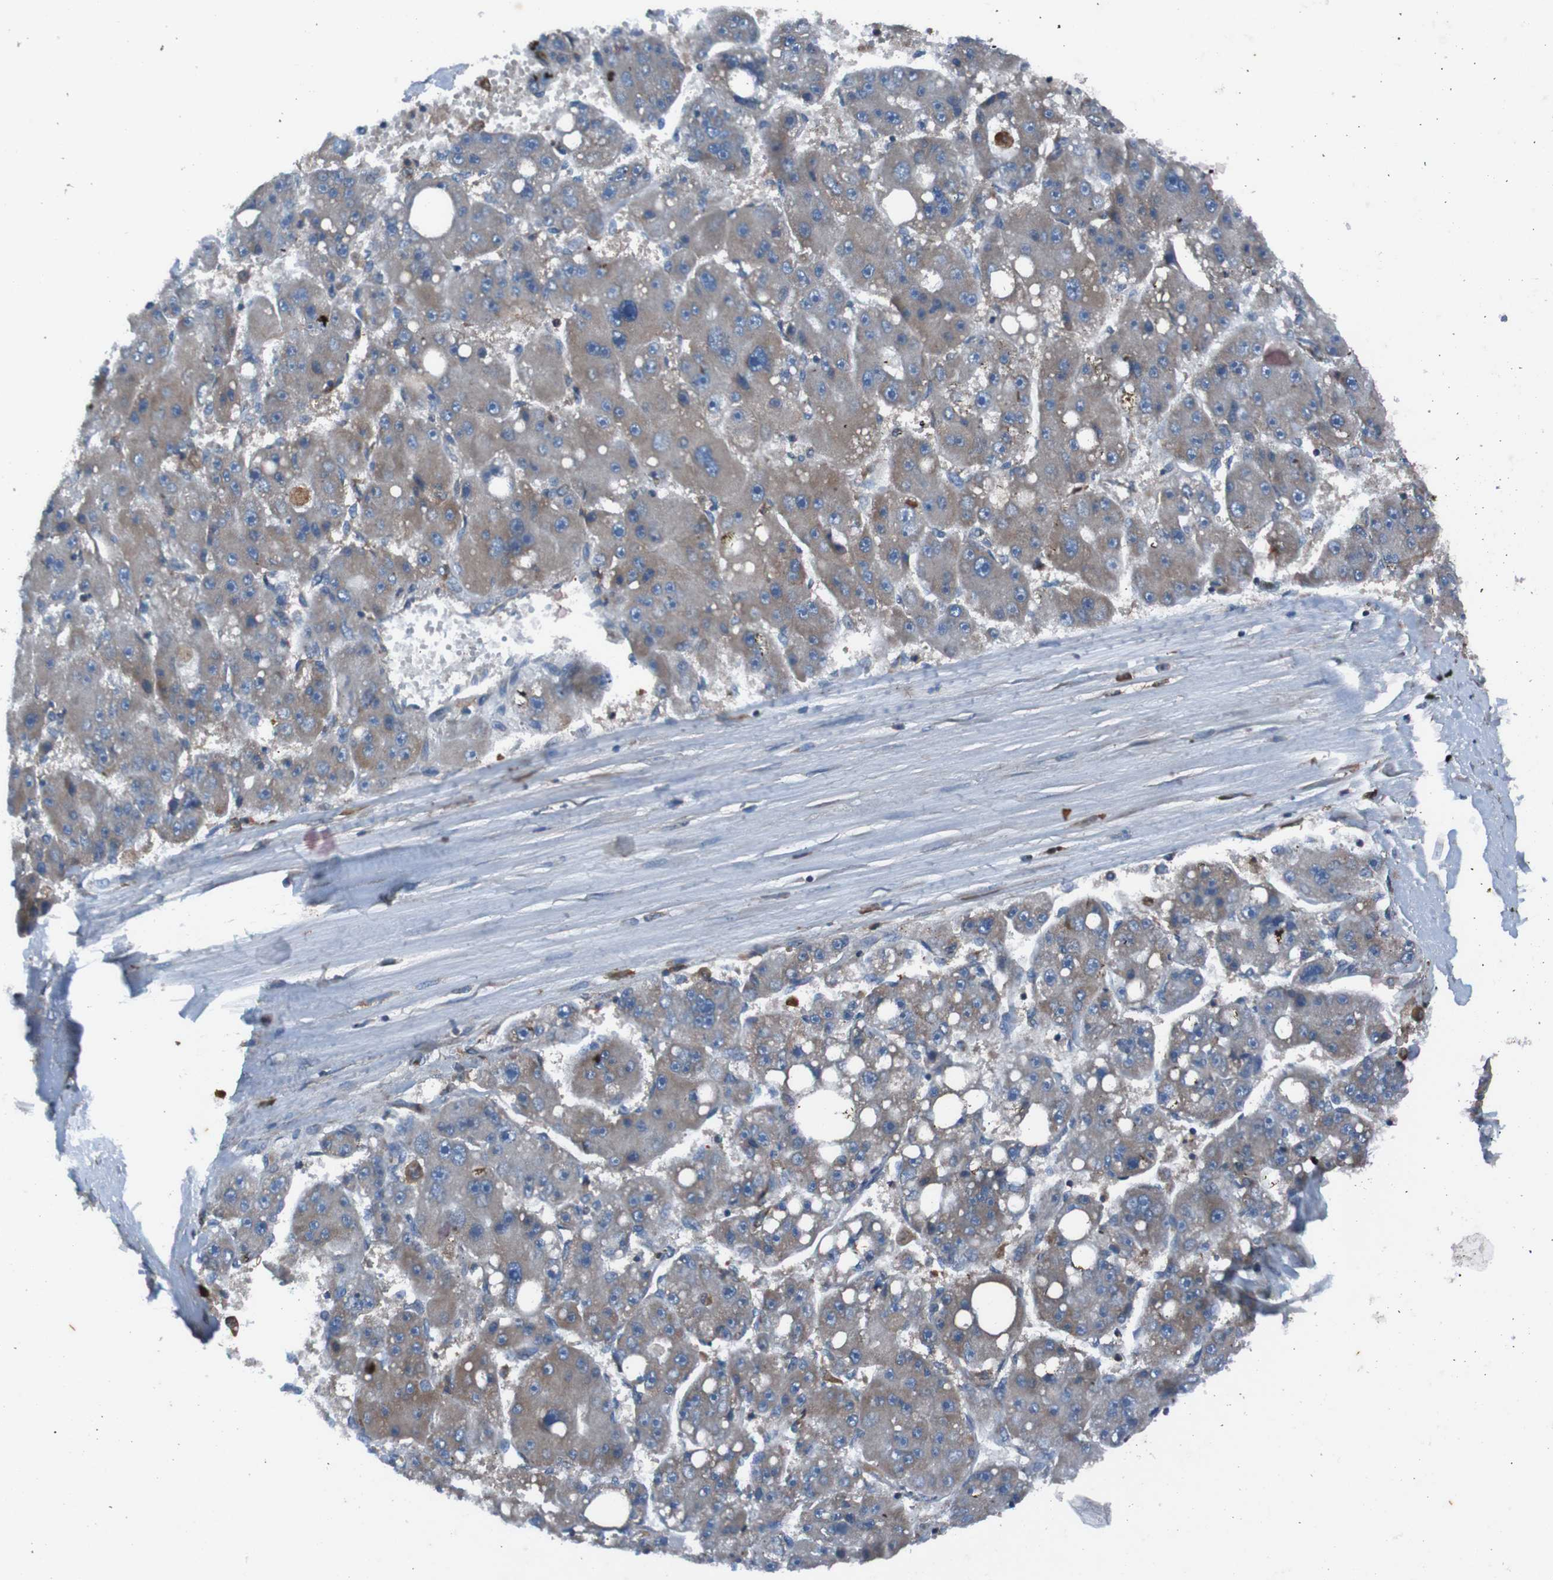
{"staining": {"intensity": "weak", "quantity": ">75%", "location": "cytoplasmic/membranous"}, "tissue": "liver cancer", "cell_type": "Tumor cells", "image_type": "cancer", "snomed": [{"axis": "morphology", "description": "Carcinoma, Hepatocellular, NOS"}, {"axis": "topography", "description": "Liver"}], "caption": "This is a micrograph of immunohistochemistry staining of liver cancer (hepatocellular carcinoma), which shows weak positivity in the cytoplasmic/membranous of tumor cells.", "gene": "RAB5B", "patient": {"sex": "female", "age": 61}}